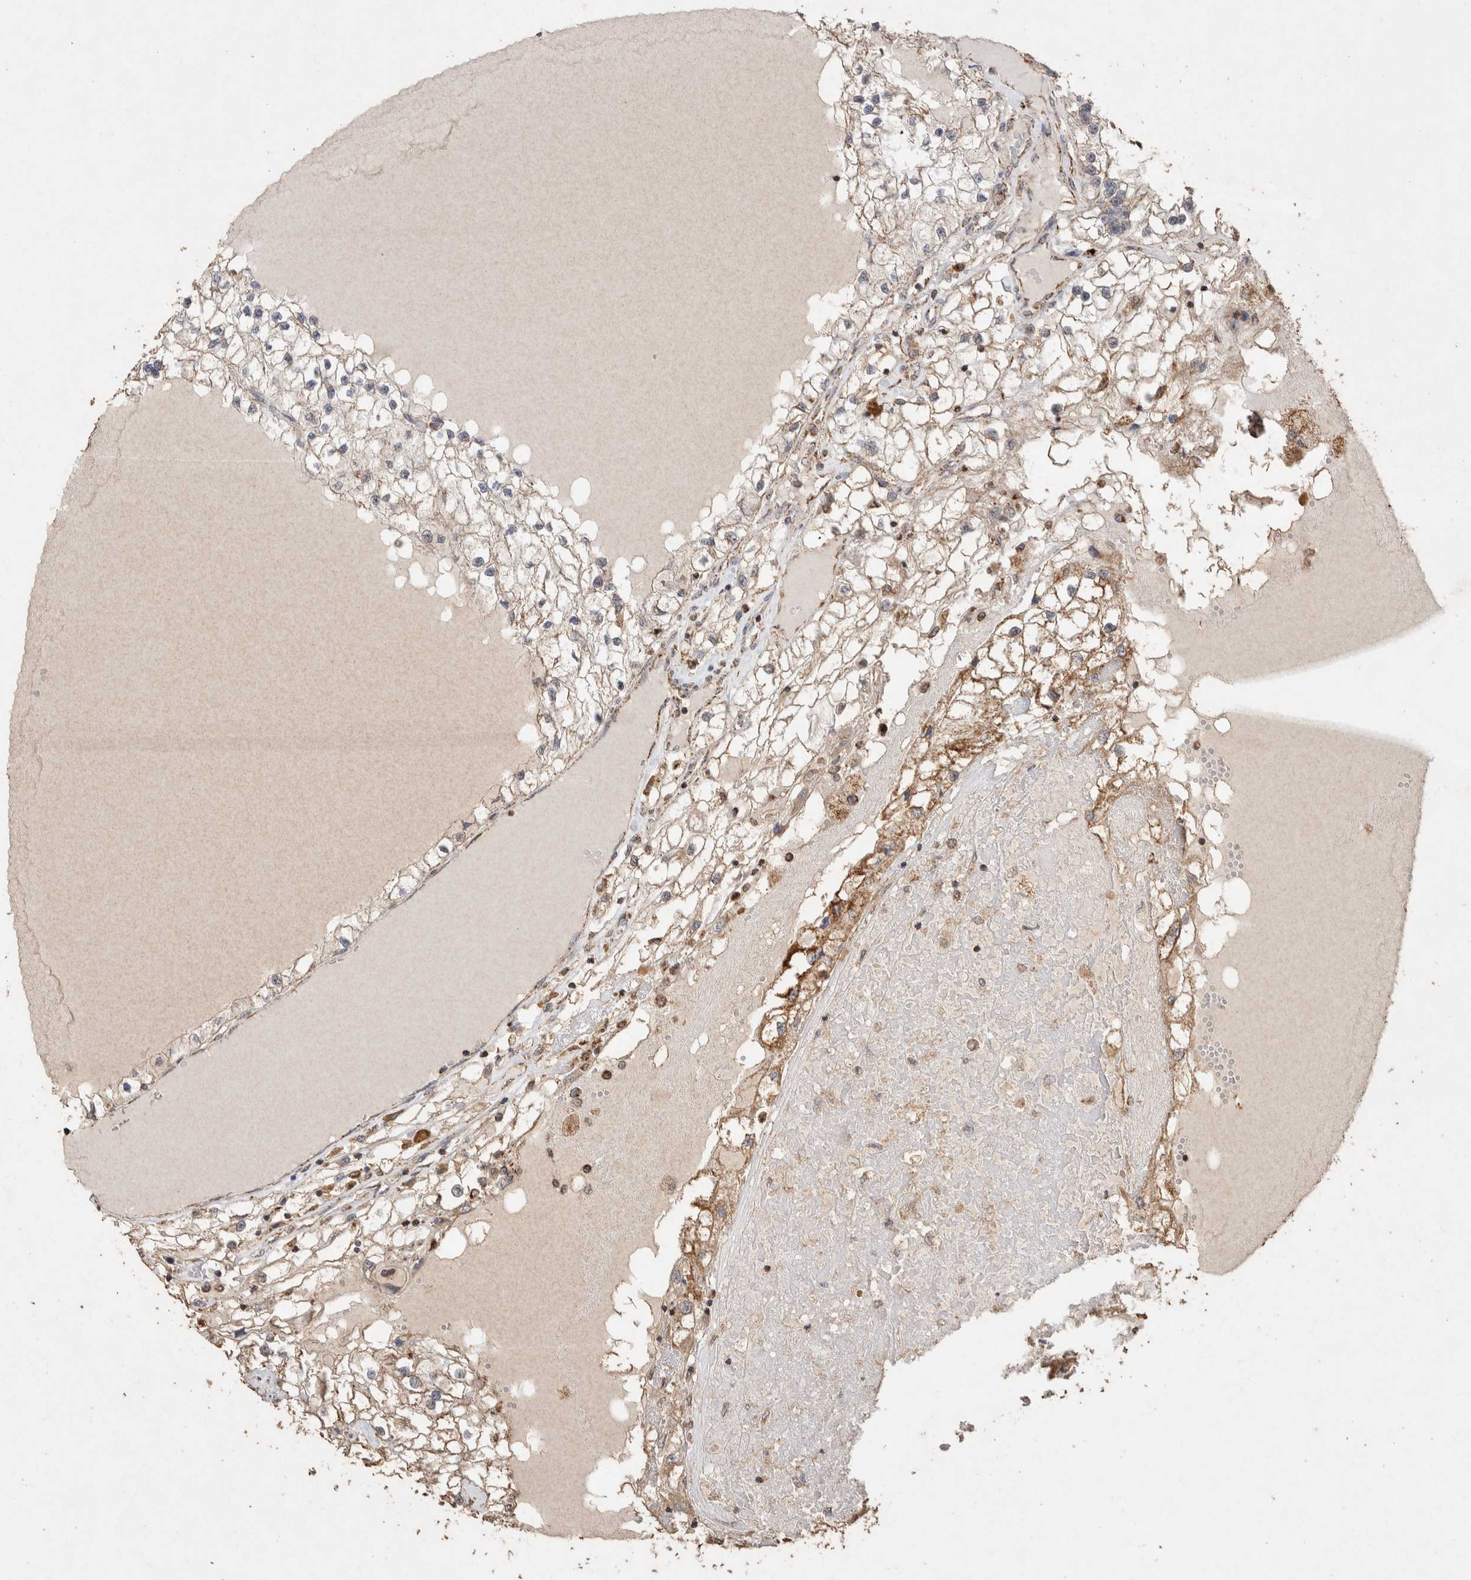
{"staining": {"intensity": "moderate", "quantity": ">75%", "location": "cytoplasmic/membranous"}, "tissue": "renal cancer", "cell_type": "Tumor cells", "image_type": "cancer", "snomed": [{"axis": "morphology", "description": "Adenocarcinoma, NOS"}, {"axis": "topography", "description": "Kidney"}], "caption": "IHC staining of renal cancer (adenocarcinoma), which shows medium levels of moderate cytoplasmic/membranous positivity in about >75% of tumor cells indicating moderate cytoplasmic/membranous protein staining. The staining was performed using DAB (brown) for protein detection and nuclei were counterstained in hematoxylin (blue).", "gene": "ACADM", "patient": {"sex": "male", "age": 68}}